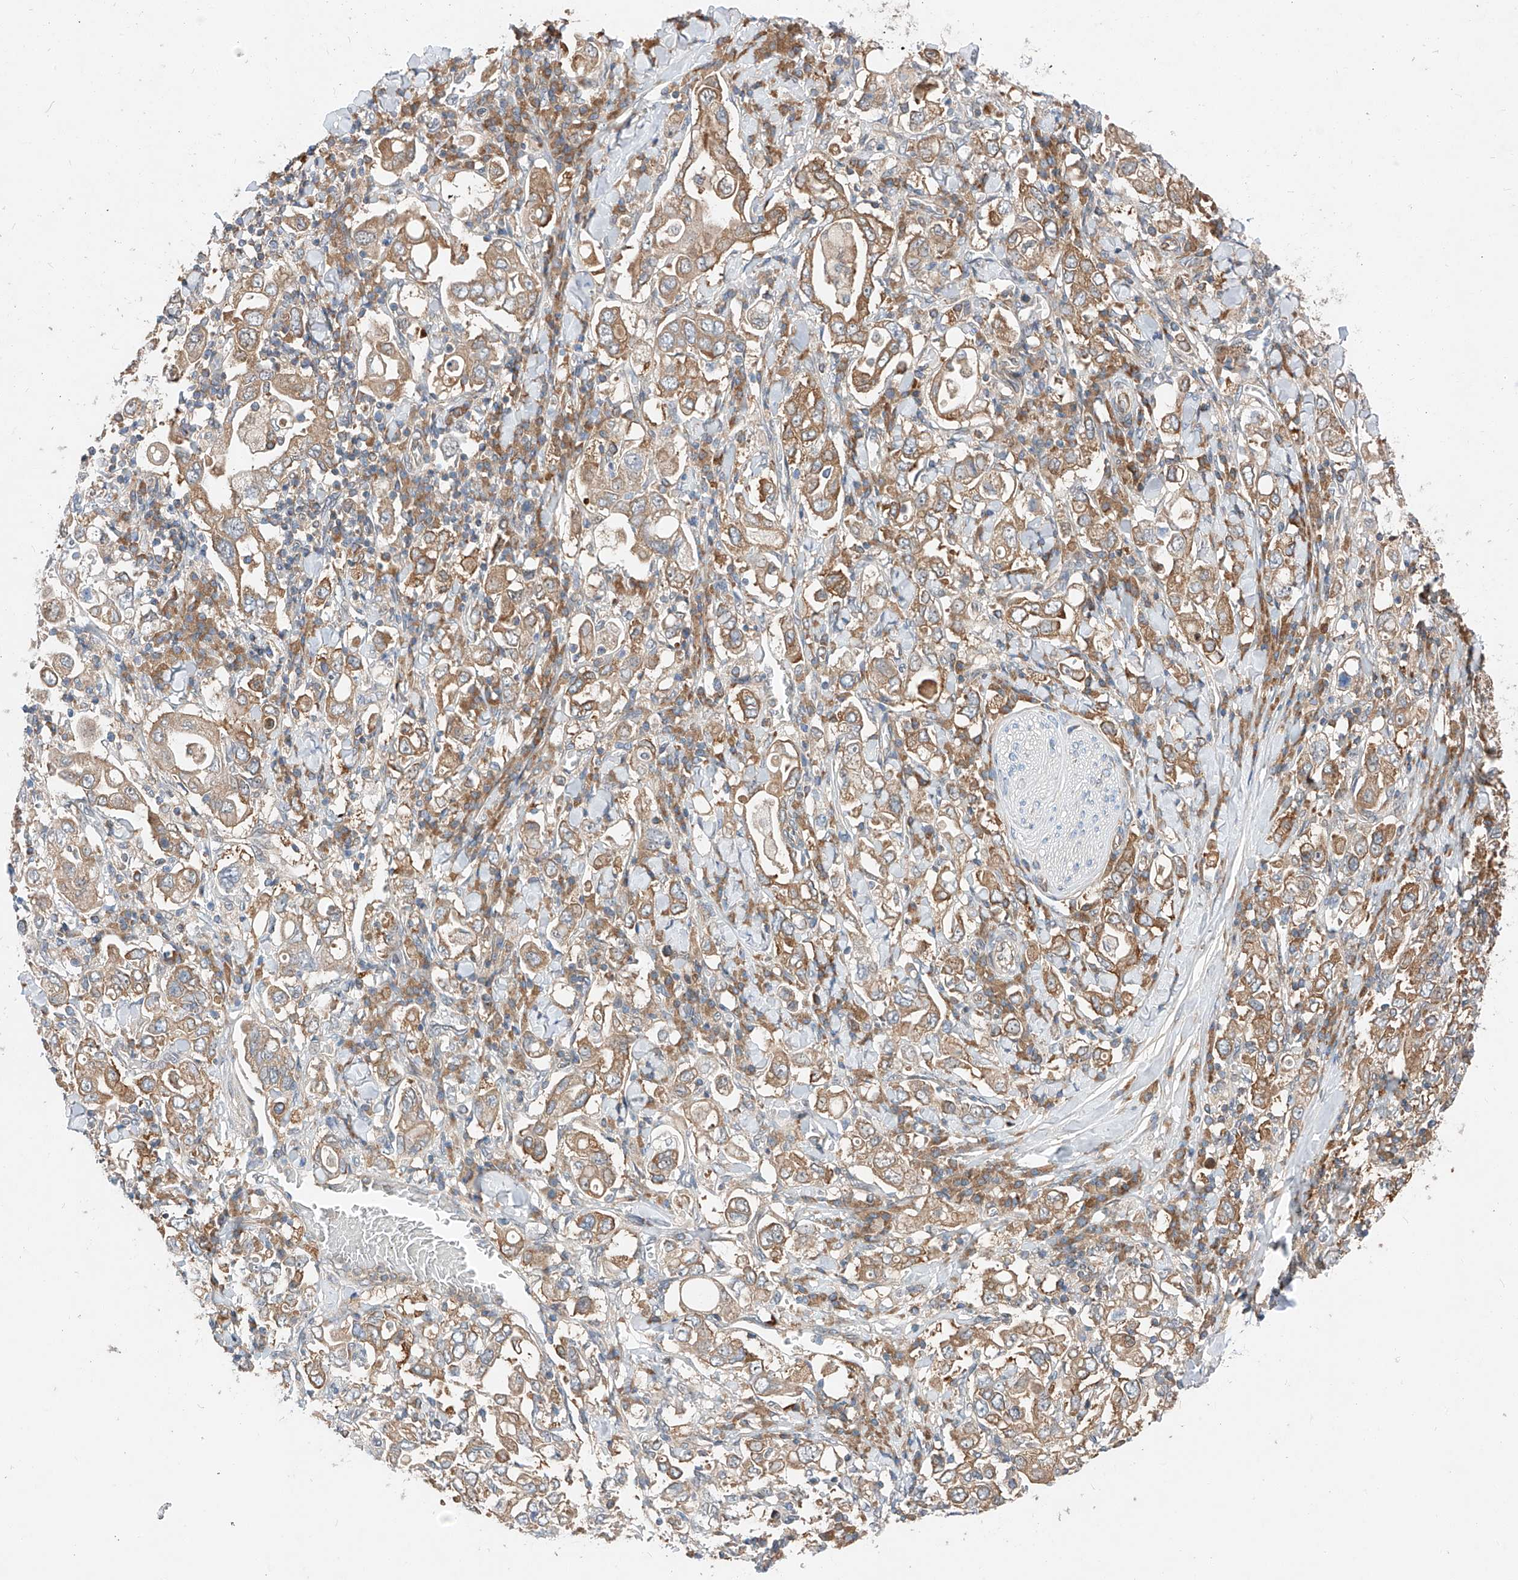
{"staining": {"intensity": "moderate", "quantity": ">75%", "location": "cytoplasmic/membranous"}, "tissue": "stomach cancer", "cell_type": "Tumor cells", "image_type": "cancer", "snomed": [{"axis": "morphology", "description": "Adenocarcinoma, NOS"}, {"axis": "topography", "description": "Stomach, upper"}], "caption": "Human stomach cancer (adenocarcinoma) stained with a protein marker reveals moderate staining in tumor cells.", "gene": "RUSC1", "patient": {"sex": "male", "age": 62}}